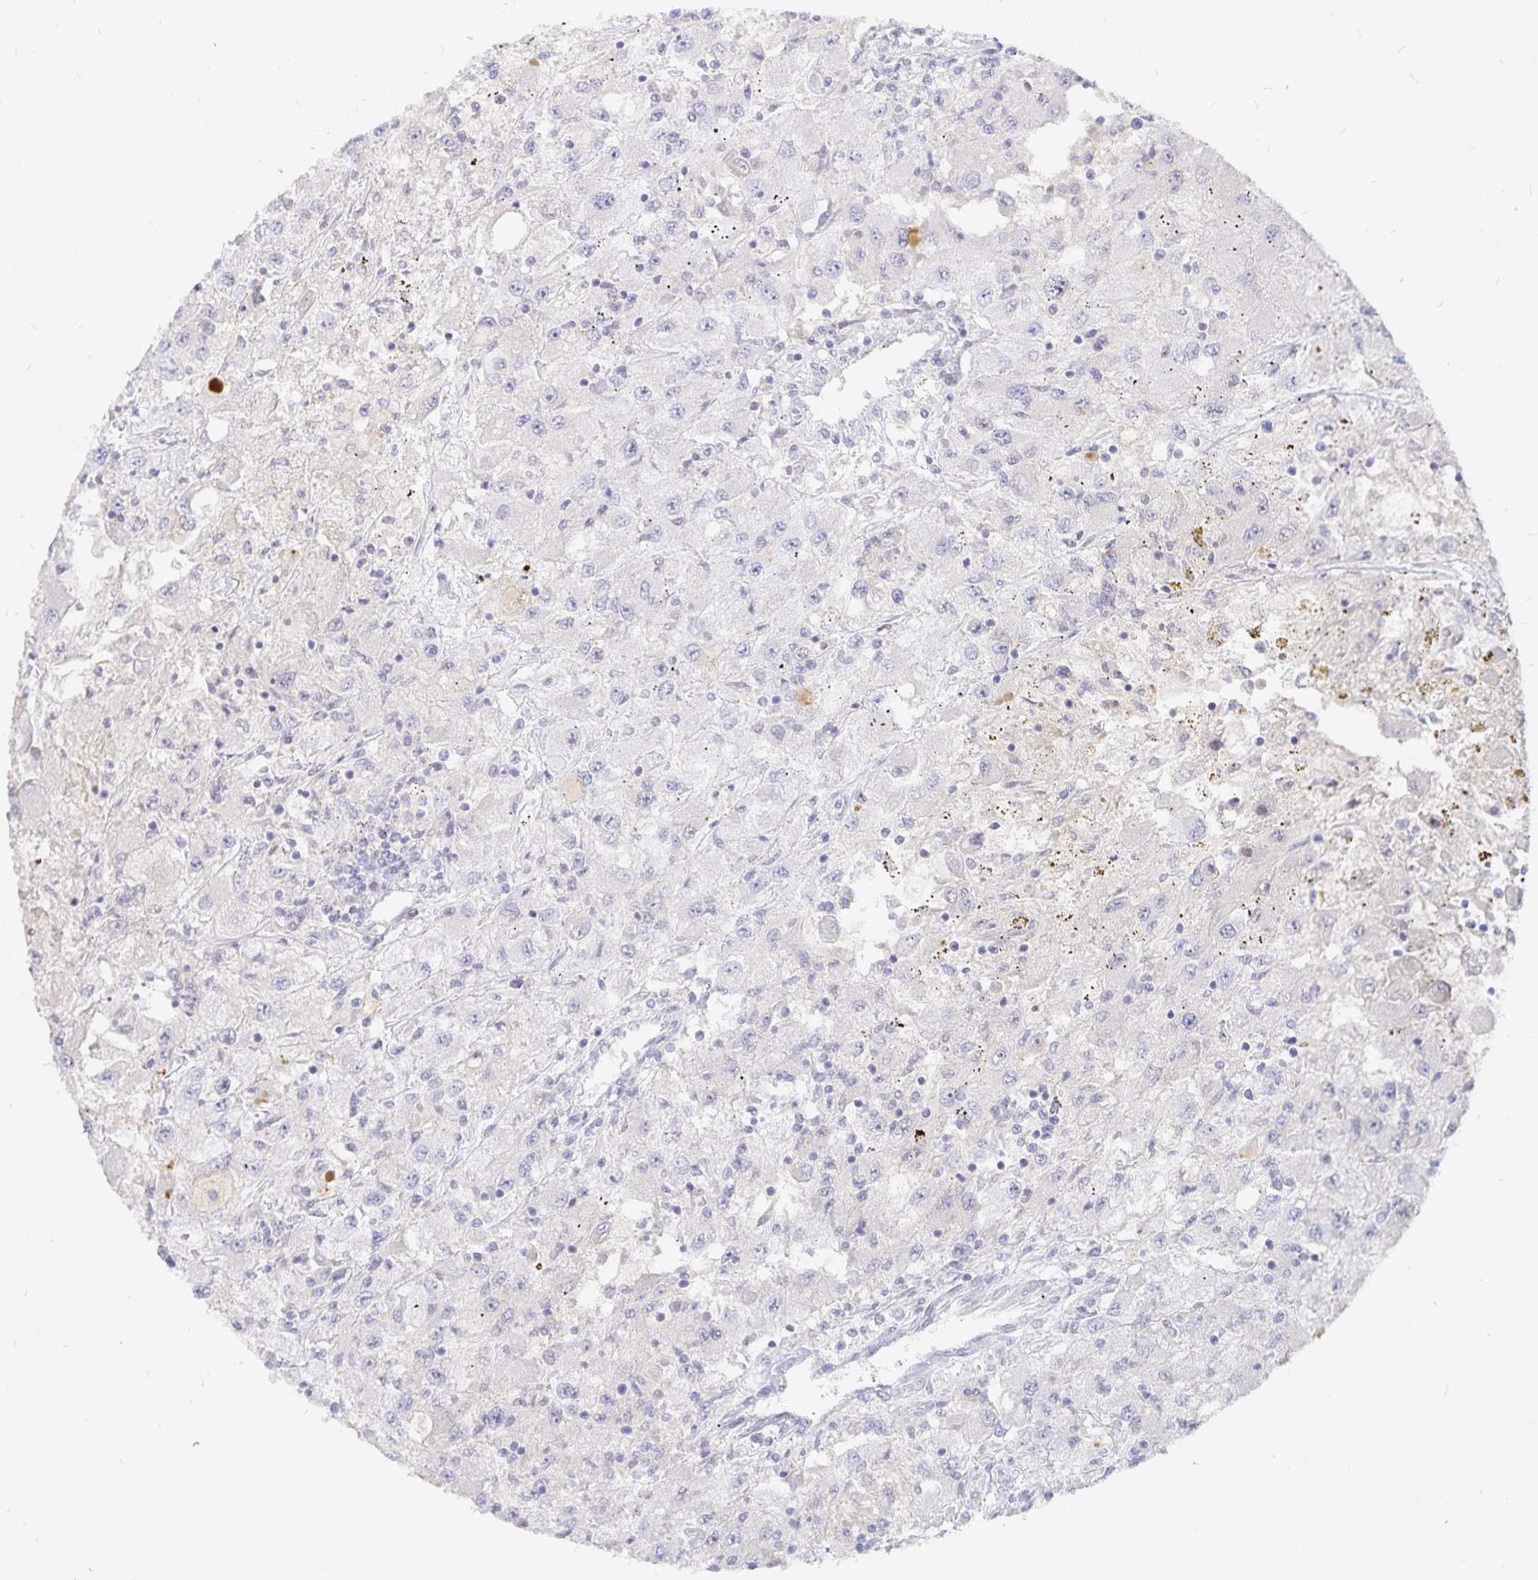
{"staining": {"intensity": "negative", "quantity": "none", "location": "none"}, "tissue": "renal cancer", "cell_type": "Tumor cells", "image_type": "cancer", "snomed": [{"axis": "morphology", "description": "Adenocarcinoma, NOS"}, {"axis": "topography", "description": "Kidney"}], "caption": "The immunohistochemistry (IHC) micrograph has no significant positivity in tumor cells of renal adenocarcinoma tissue.", "gene": "PKHD1", "patient": {"sex": "female", "age": 67}}